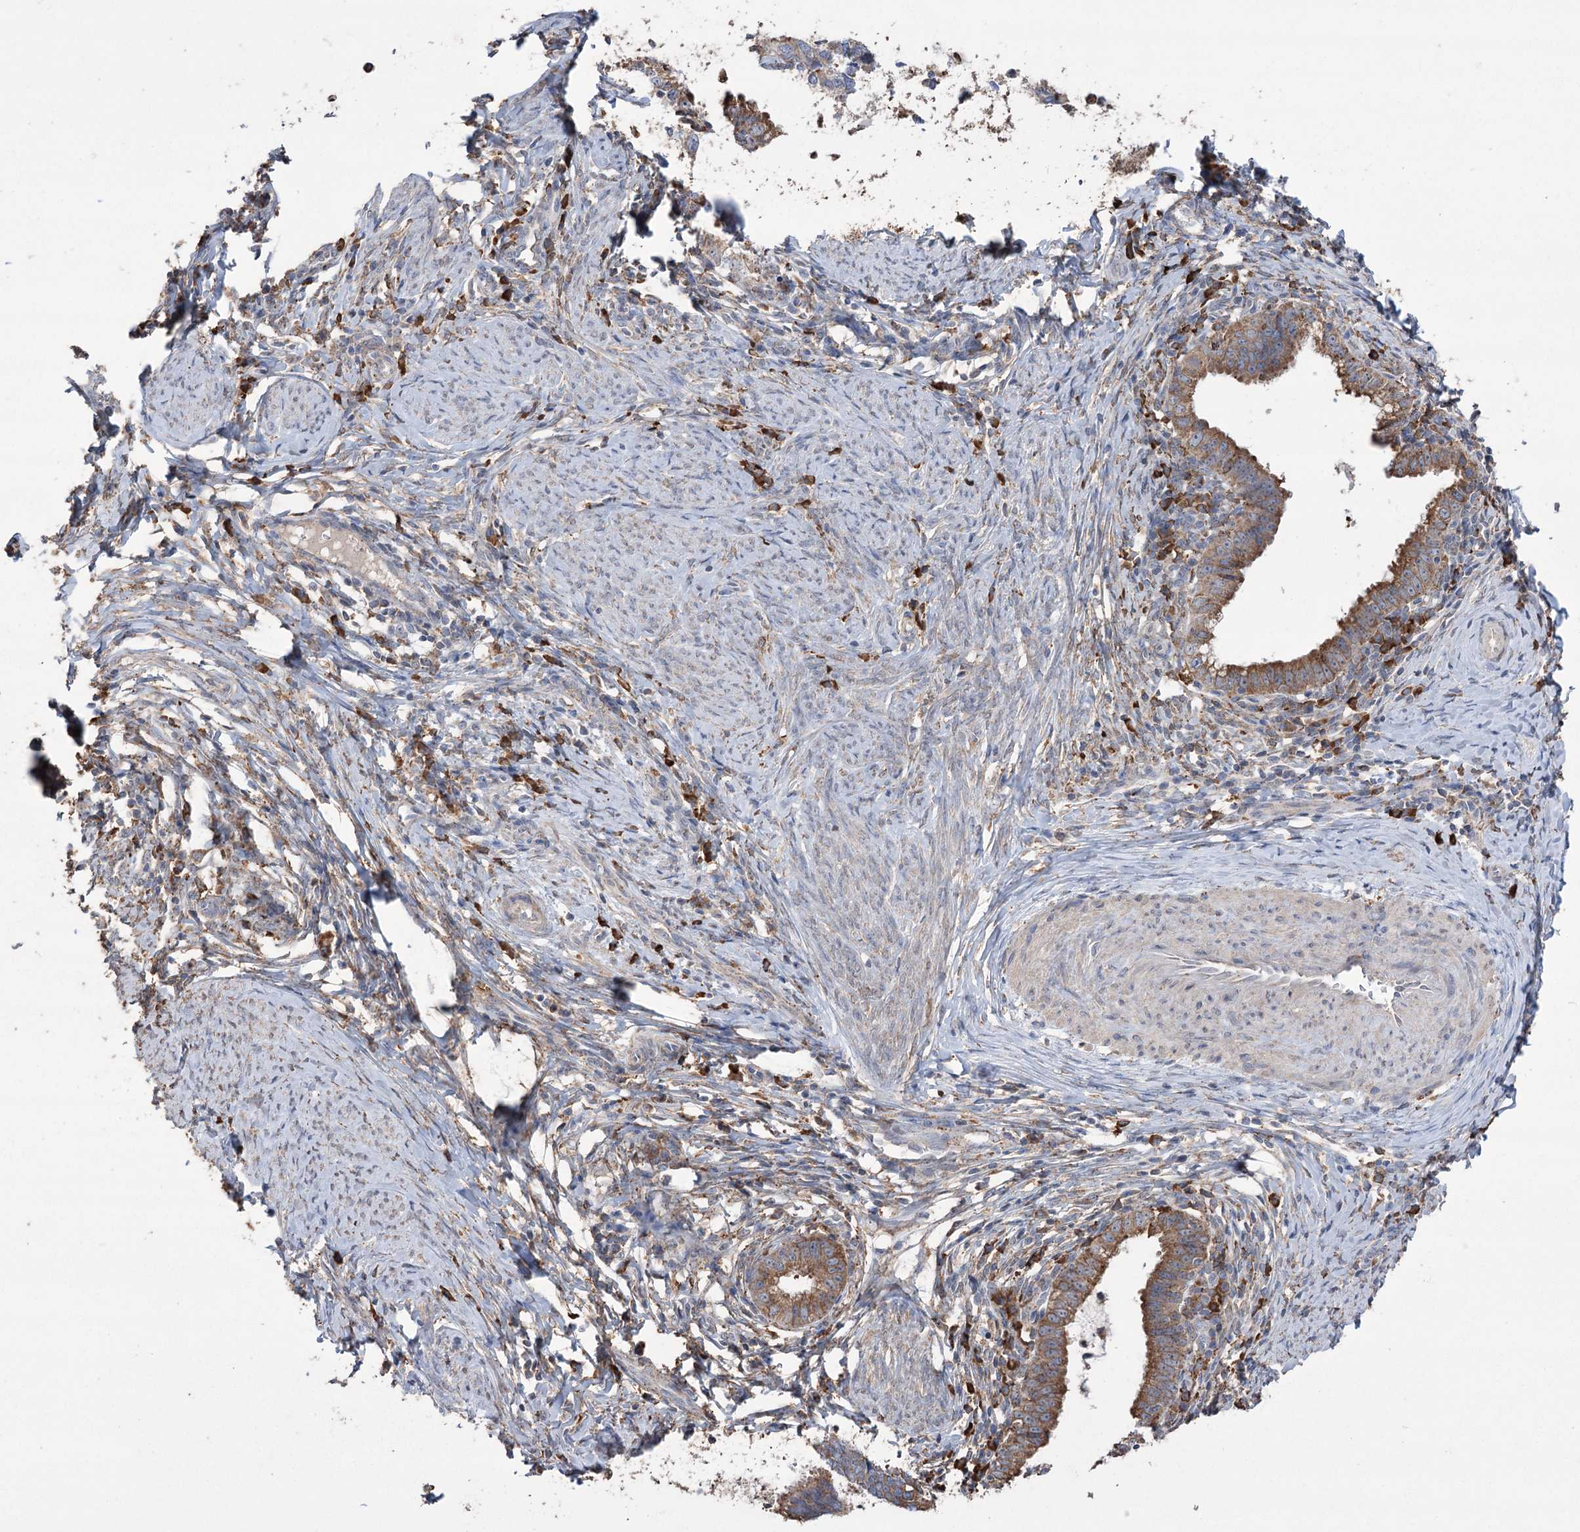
{"staining": {"intensity": "moderate", "quantity": ">75%", "location": "cytoplasmic/membranous"}, "tissue": "cervical cancer", "cell_type": "Tumor cells", "image_type": "cancer", "snomed": [{"axis": "morphology", "description": "Adenocarcinoma, NOS"}, {"axis": "topography", "description": "Cervix"}], "caption": "The image shows a brown stain indicating the presence of a protein in the cytoplasmic/membranous of tumor cells in adenocarcinoma (cervical).", "gene": "TRIM71", "patient": {"sex": "female", "age": 36}}